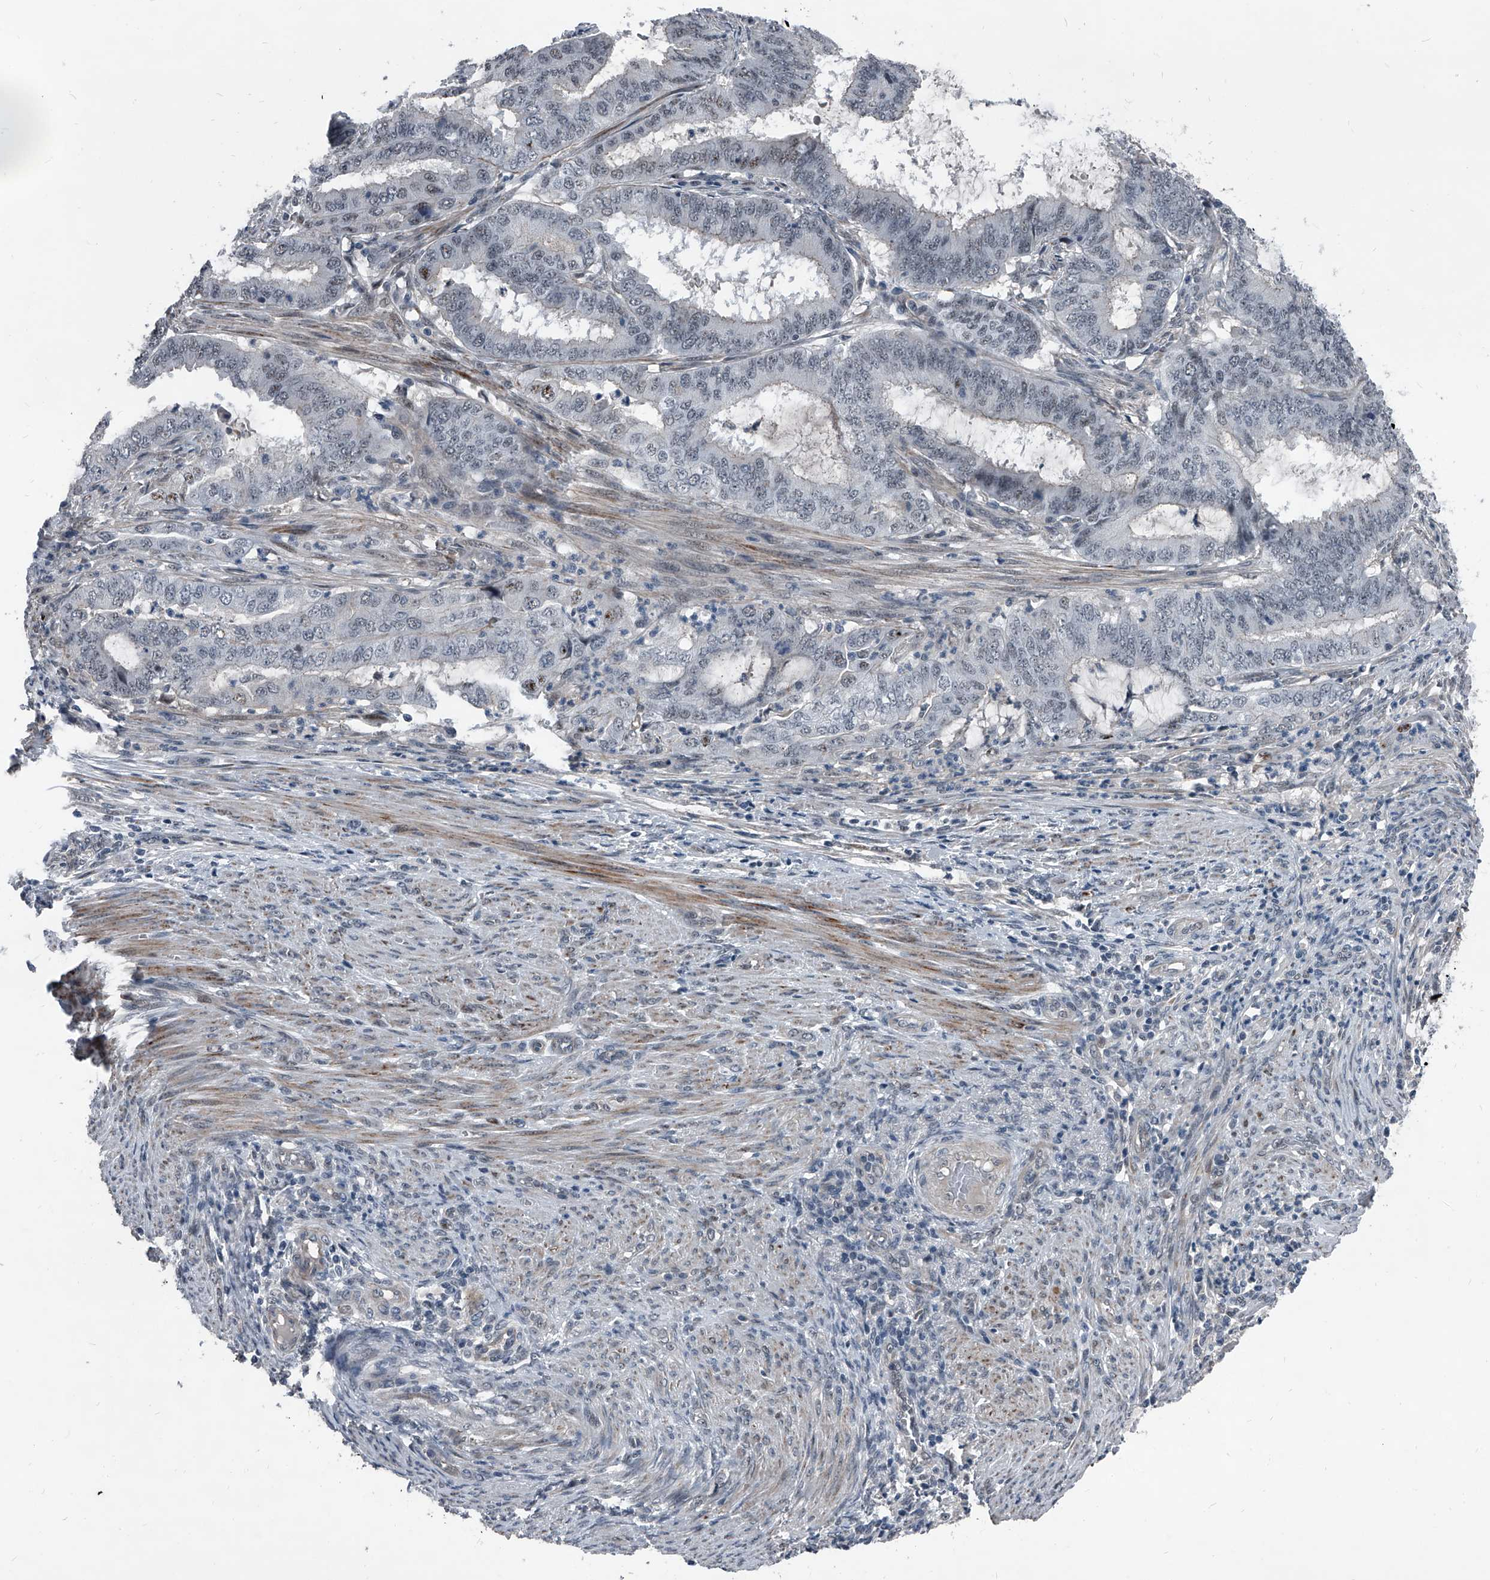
{"staining": {"intensity": "negative", "quantity": "none", "location": "none"}, "tissue": "endometrial cancer", "cell_type": "Tumor cells", "image_type": "cancer", "snomed": [{"axis": "morphology", "description": "Adenocarcinoma, NOS"}, {"axis": "topography", "description": "Endometrium"}], "caption": "DAB immunohistochemical staining of endometrial cancer (adenocarcinoma) demonstrates no significant positivity in tumor cells.", "gene": "MEN1", "patient": {"sex": "female", "age": 51}}